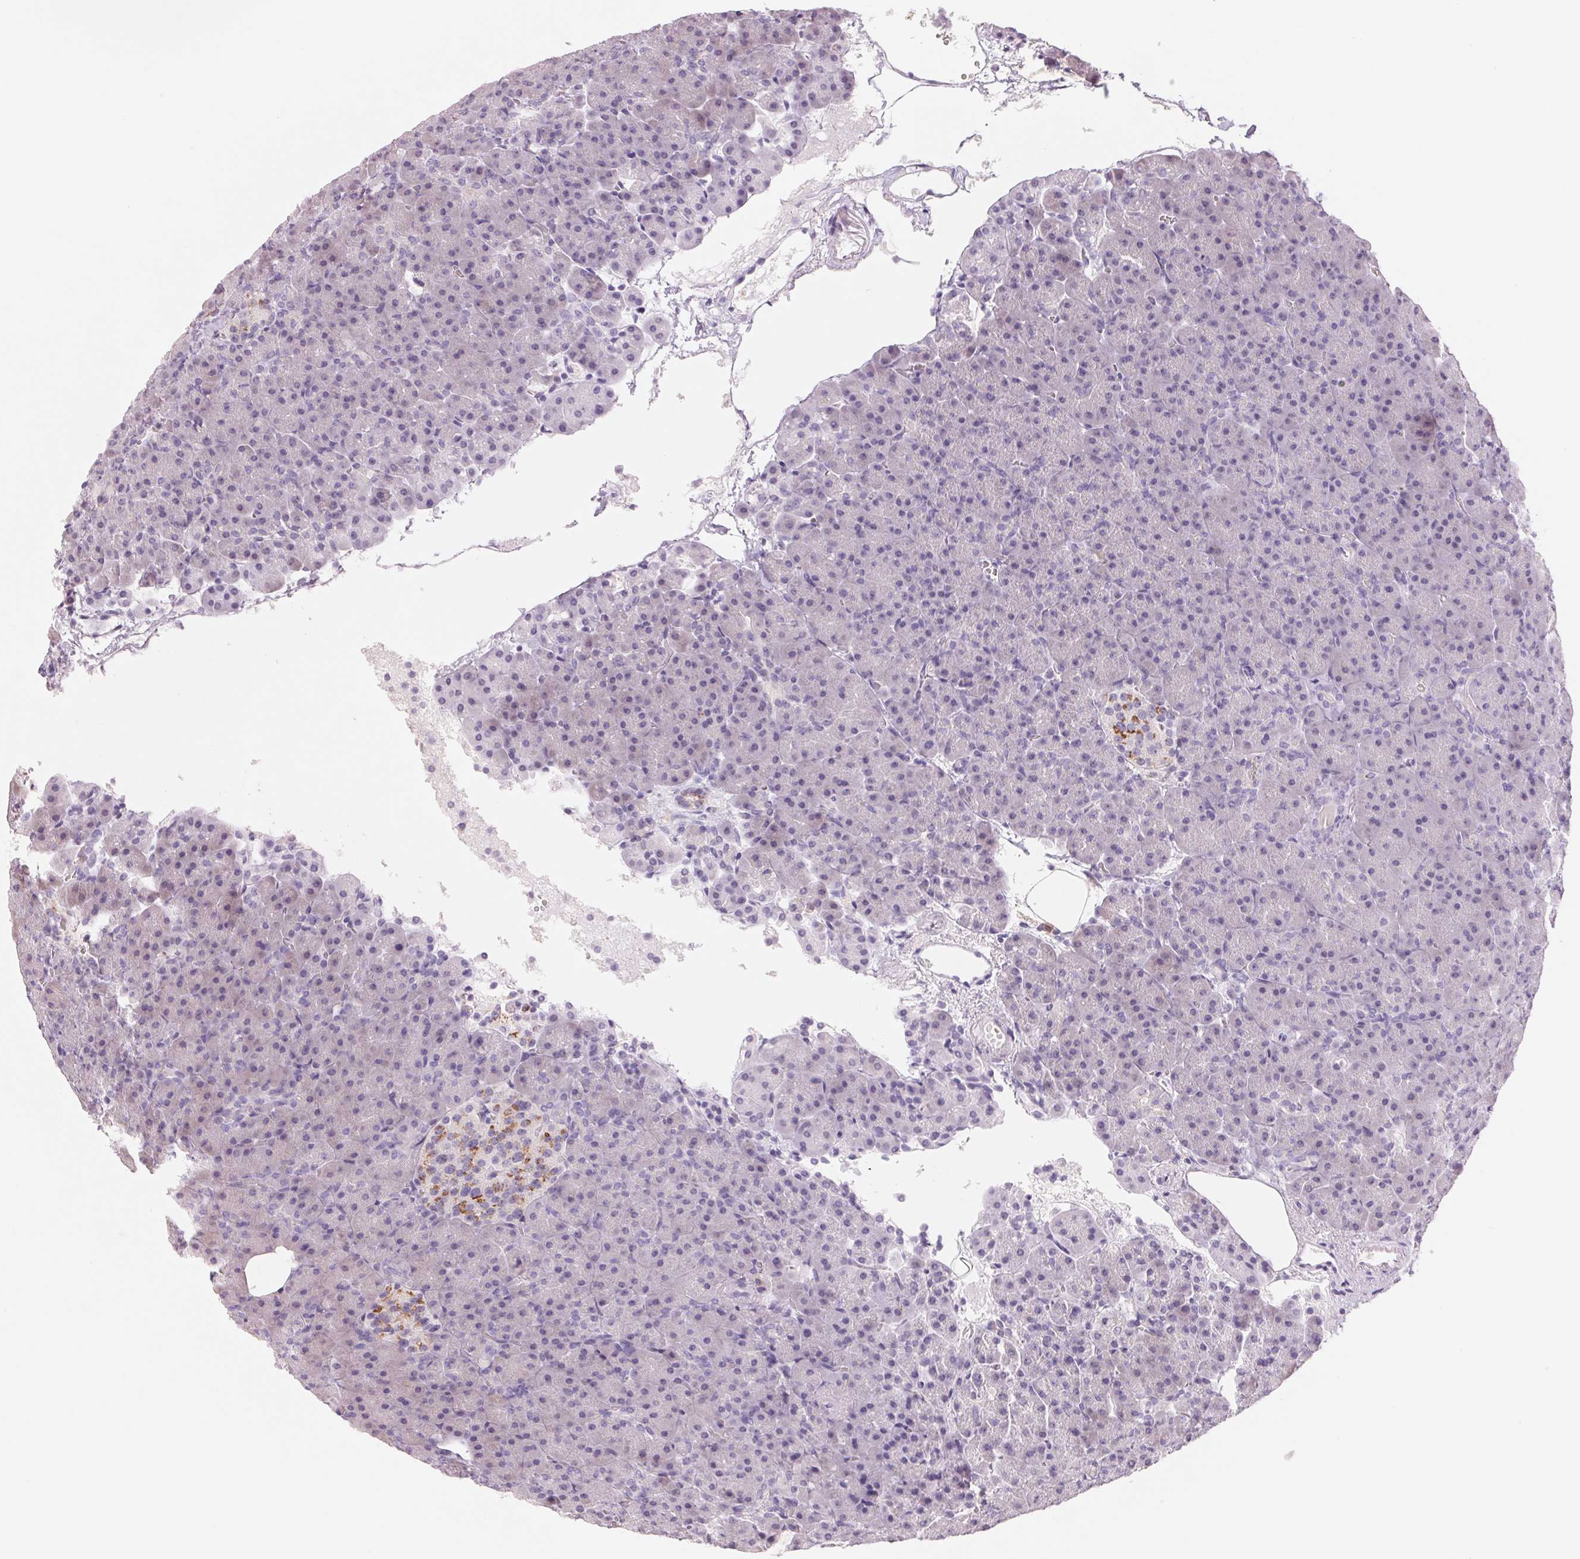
{"staining": {"intensity": "negative", "quantity": "none", "location": "none"}, "tissue": "pancreas", "cell_type": "Exocrine glandular cells", "image_type": "normal", "snomed": [{"axis": "morphology", "description": "Normal tissue, NOS"}, {"axis": "topography", "description": "Pancreas"}], "caption": "Human pancreas stained for a protein using IHC demonstrates no staining in exocrine glandular cells.", "gene": "GALNT7", "patient": {"sex": "female", "age": 74}}